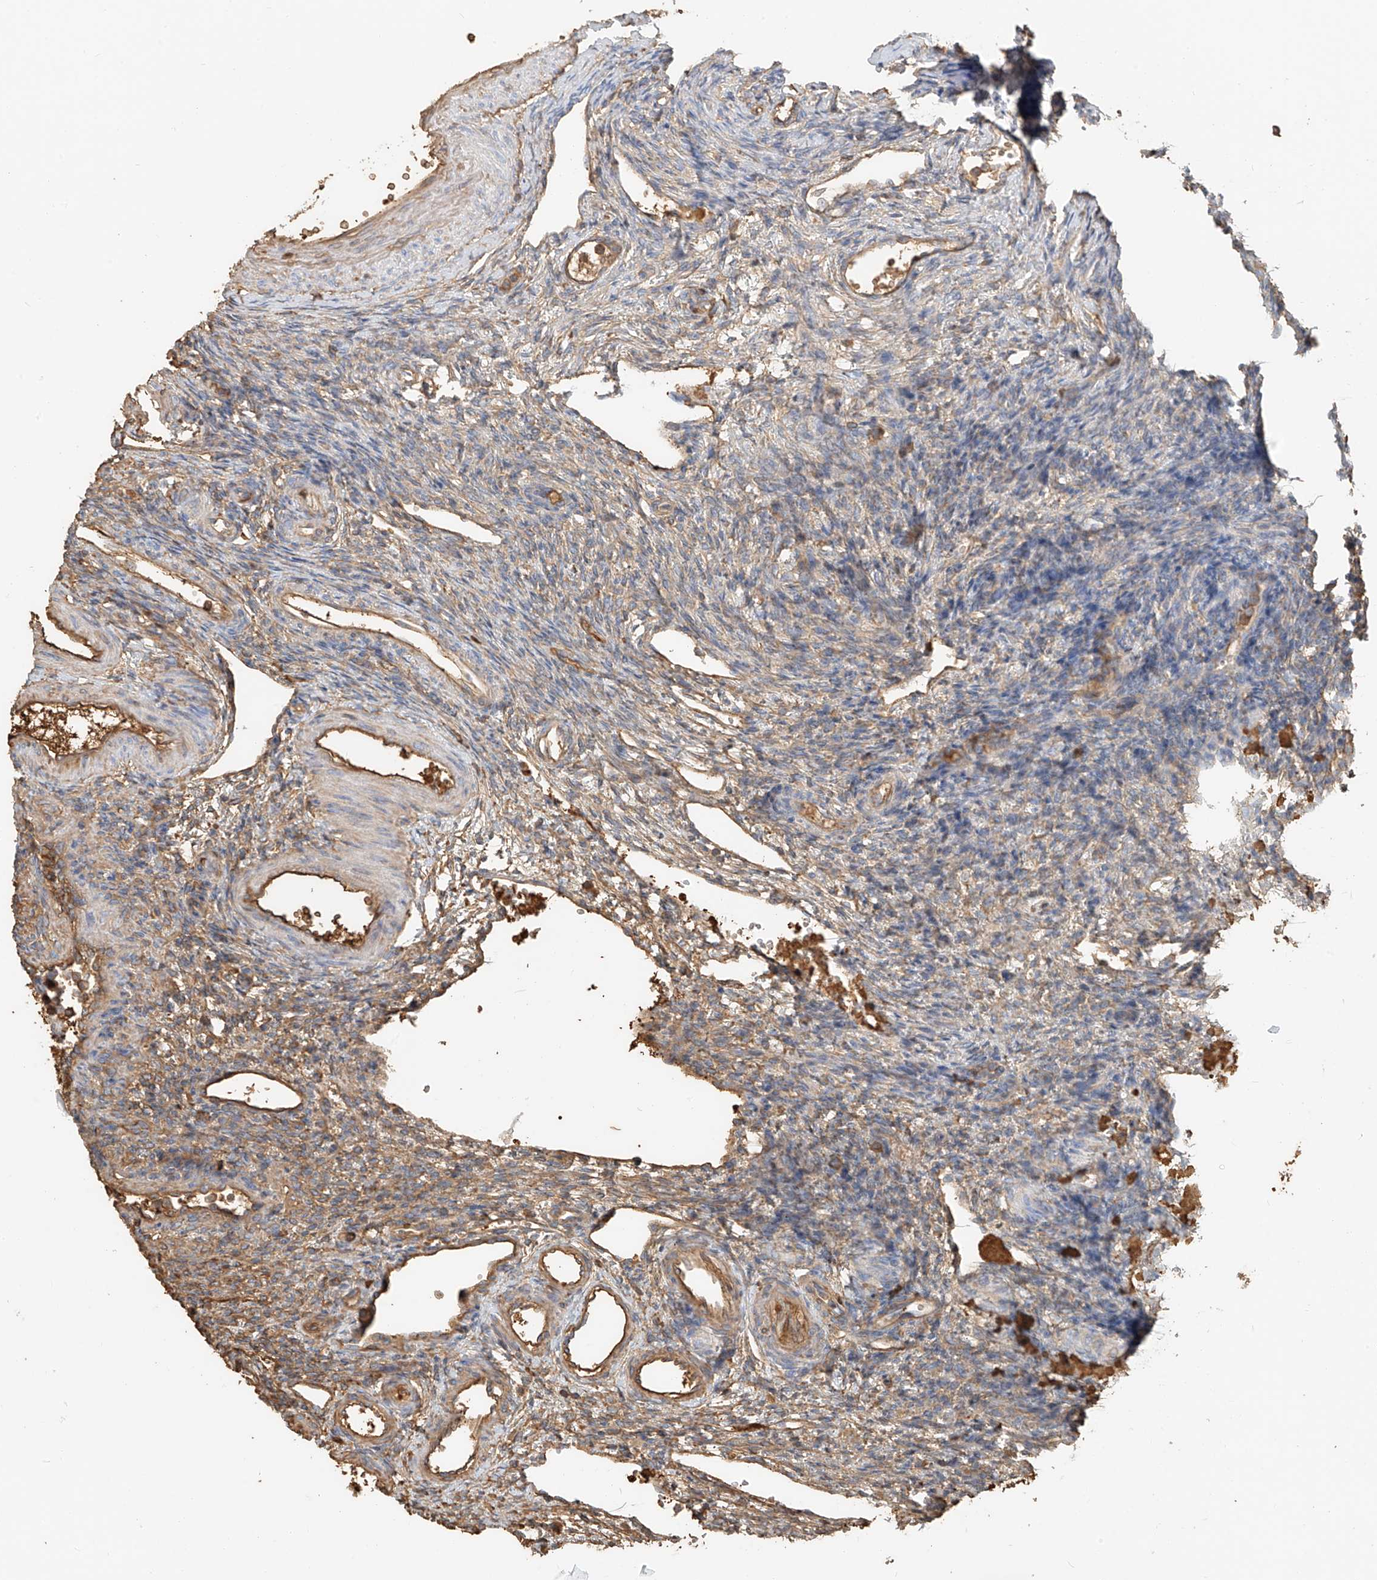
{"staining": {"intensity": "weak", "quantity": "<25%", "location": "cytoplasmic/membranous"}, "tissue": "ovary", "cell_type": "Follicle cells", "image_type": "normal", "snomed": [{"axis": "morphology", "description": "Normal tissue, NOS"}, {"axis": "morphology", "description": "Cyst, NOS"}, {"axis": "topography", "description": "Ovary"}], "caption": "Photomicrograph shows no significant protein expression in follicle cells of normal ovary. The staining was performed using DAB to visualize the protein expression in brown, while the nuclei were stained in blue with hematoxylin (Magnification: 20x).", "gene": "ZFP30", "patient": {"sex": "female", "age": 33}}